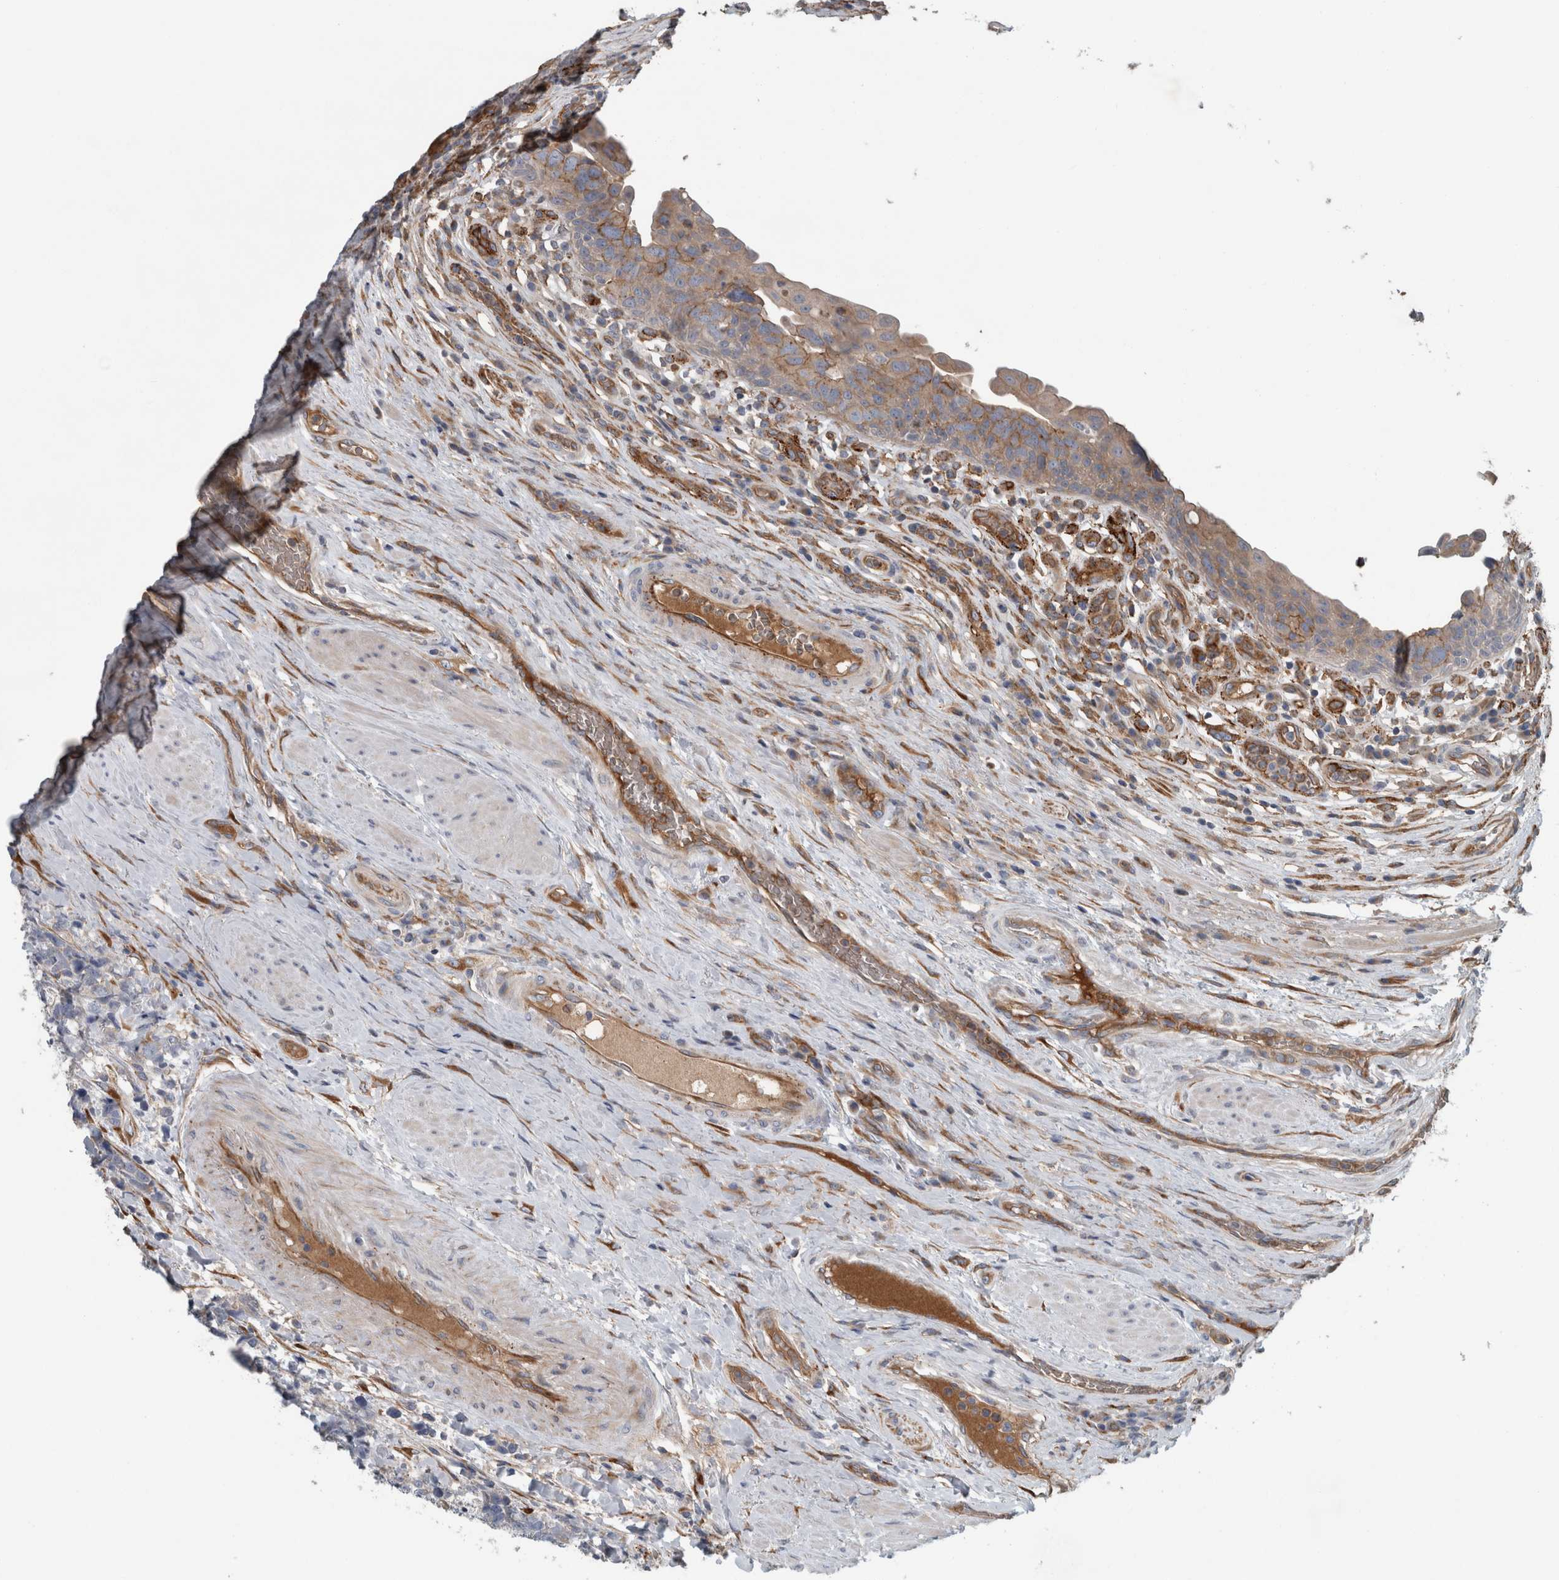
{"staining": {"intensity": "moderate", "quantity": ">75%", "location": "cytoplasmic/membranous"}, "tissue": "urothelial cancer", "cell_type": "Tumor cells", "image_type": "cancer", "snomed": [{"axis": "morphology", "description": "Urothelial carcinoma, High grade"}, {"axis": "topography", "description": "Urinary bladder"}], "caption": "Immunohistochemical staining of human high-grade urothelial carcinoma shows medium levels of moderate cytoplasmic/membranous expression in about >75% of tumor cells.", "gene": "GLT8D2", "patient": {"sex": "female", "age": 82}}